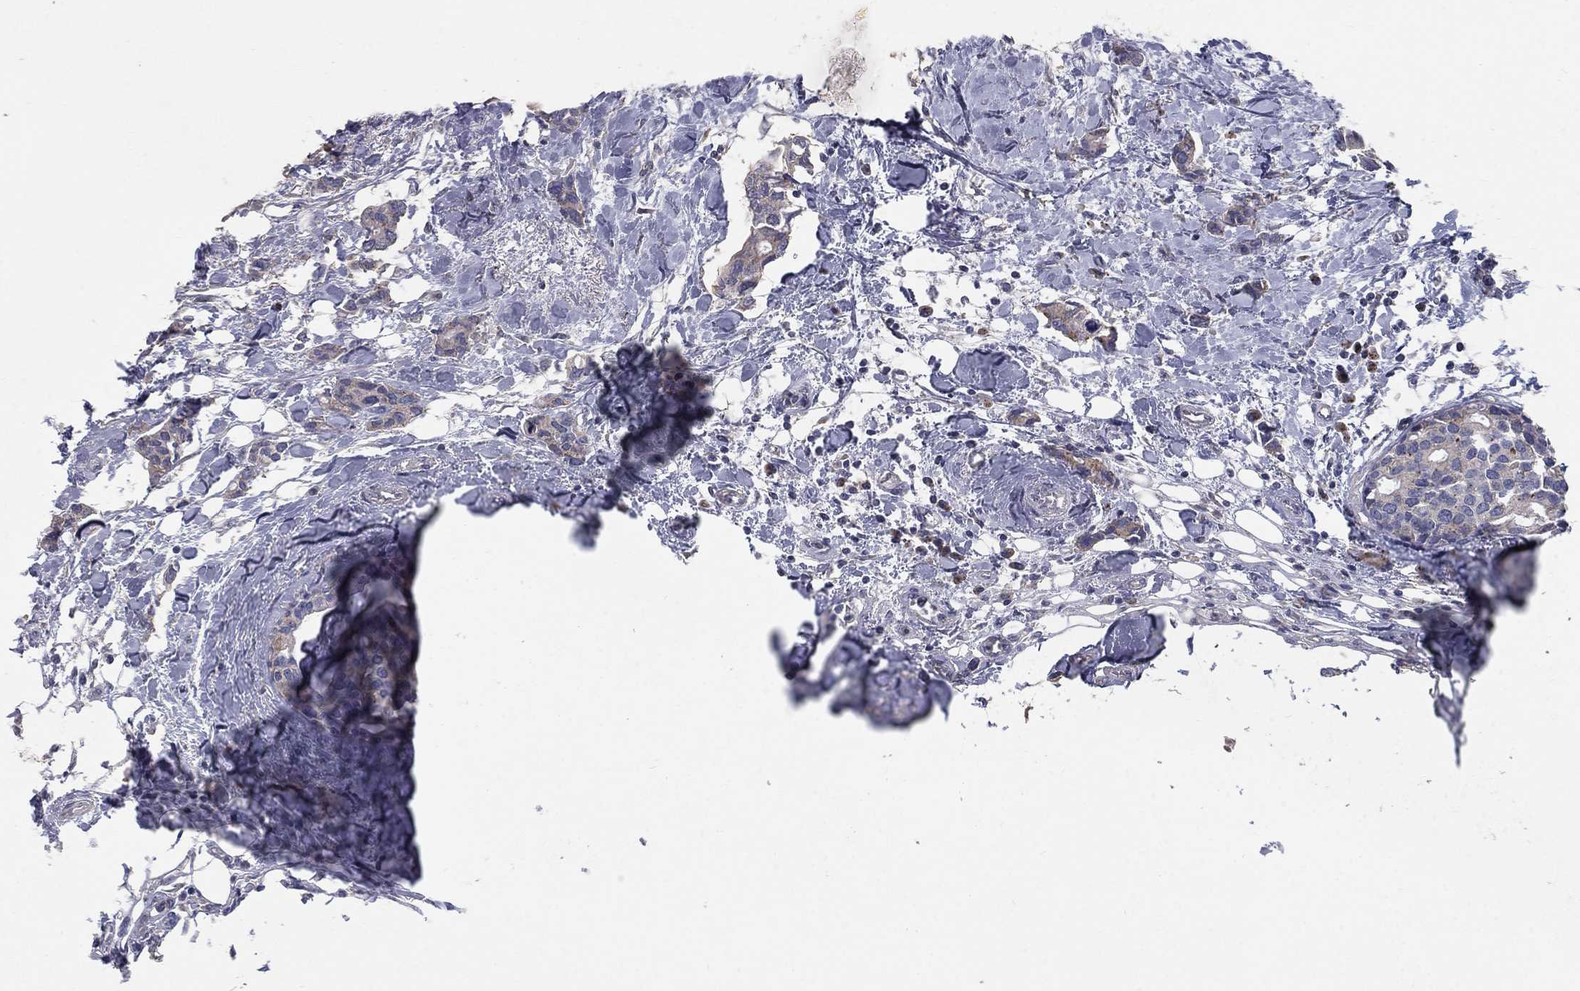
{"staining": {"intensity": "weak", "quantity": "25%-75%", "location": "cytoplasmic/membranous"}, "tissue": "breast cancer", "cell_type": "Tumor cells", "image_type": "cancer", "snomed": [{"axis": "morphology", "description": "Duct carcinoma"}, {"axis": "topography", "description": "Breast"}], "caption": "Immunohistochemistry of breast cancer (invasive ductal carcinoma) shows low levels of weak cytoplasmic/membranous positivity in about 25%-75% of tumor cells. The protein of interest is stained brown, and the nuclei are stained in blue (DAB (3,3'-diaminobenzidine) IHC with brightfield microscopy, high magnification).", "gene": "PANK3", "patient": {"sex": "female", "age": 83}}